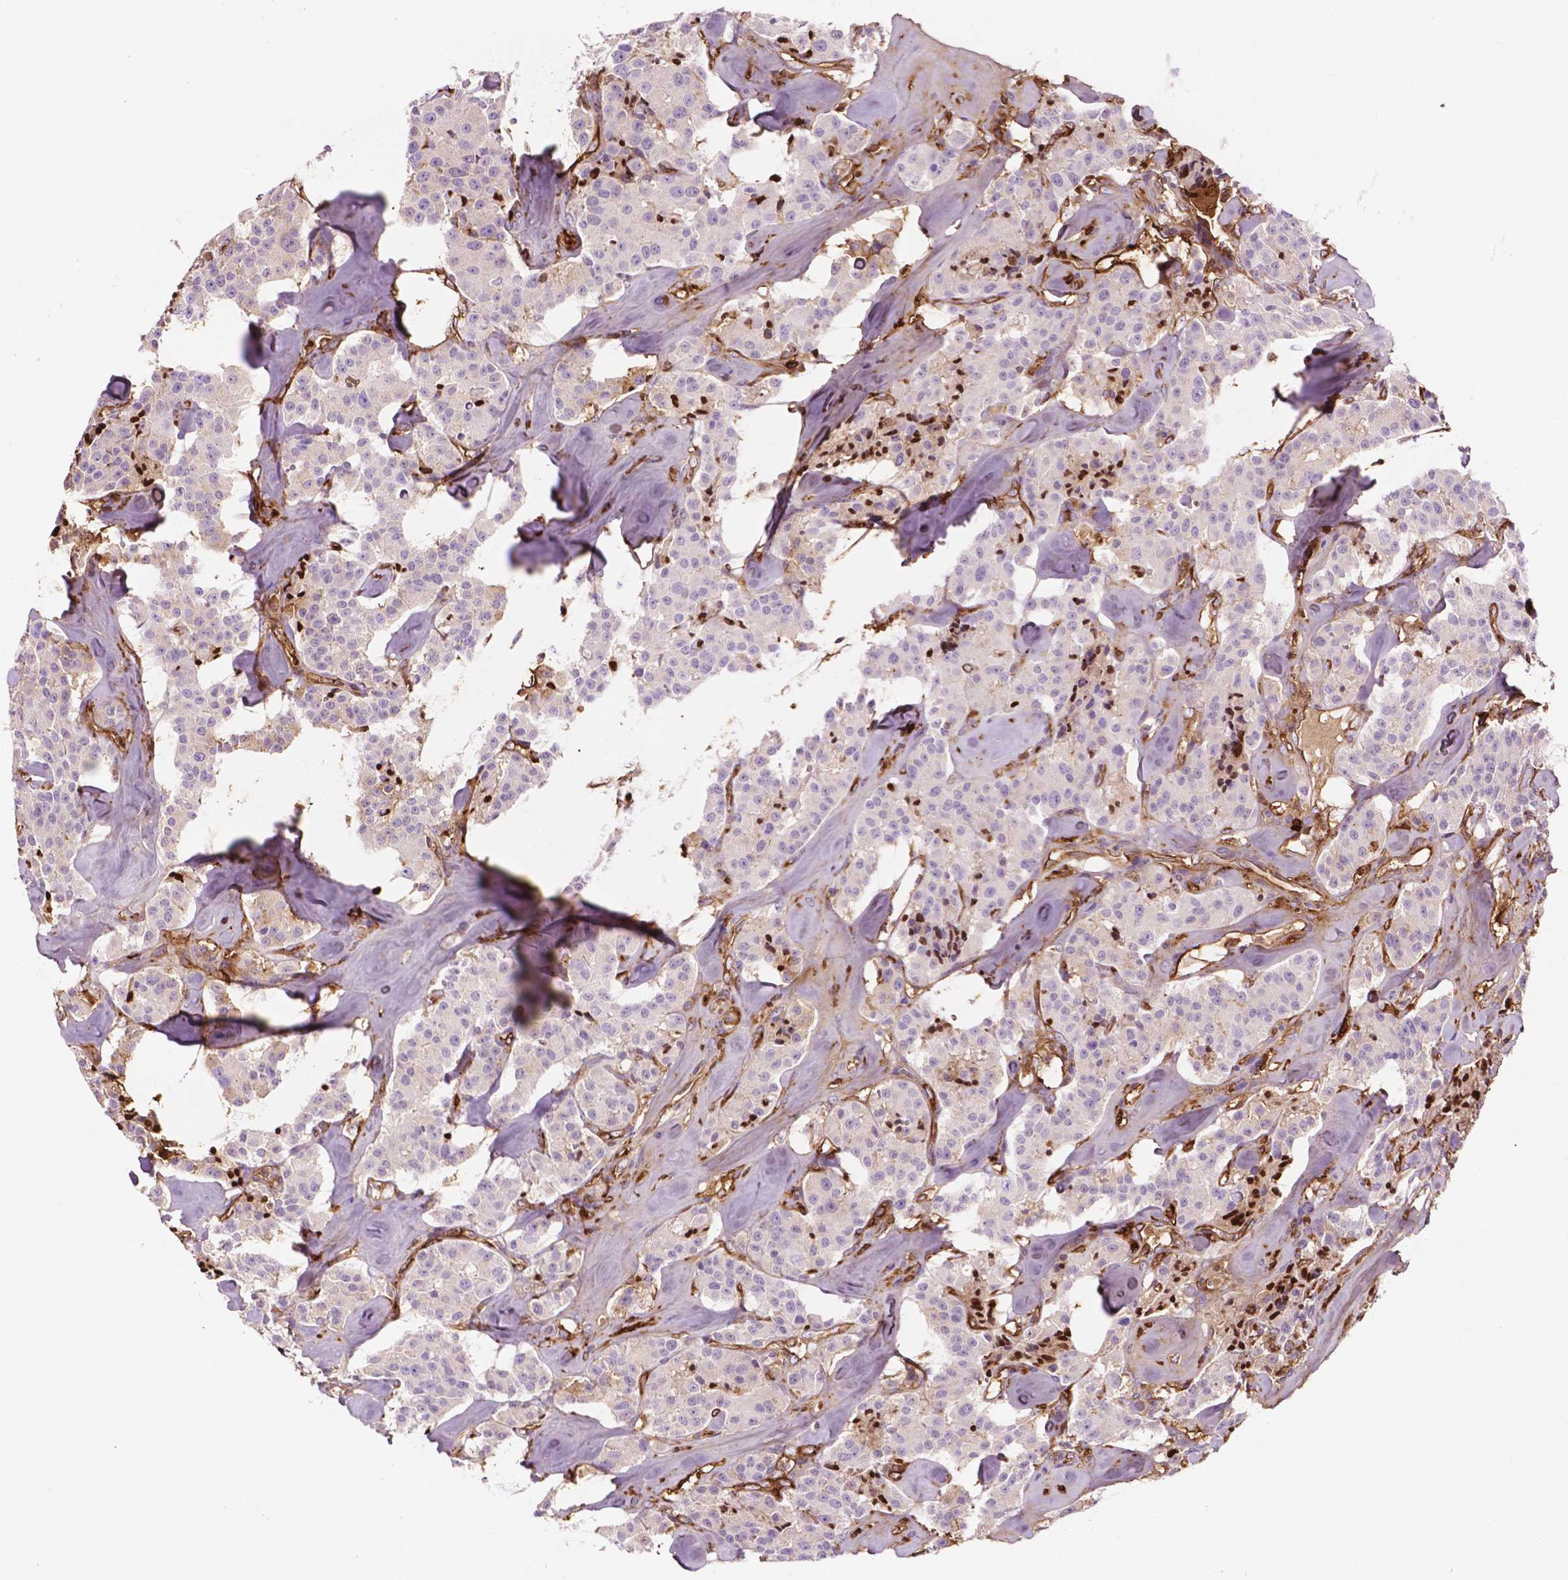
{"staining": {"intensity": "negative", "quantity": "none", "location": "none"}, "tissue": "carcinoid", "cell_type": "Tumor cells", "image_type": "cancer", "snomed": [{"axis": "morphology", "description": "Carcinoid, malignant, NOS"}, {"axis": "topography", "description": "Pancreas"}], "caption": "Immunohistochemistry (IHC) photomicrograph of neoplastic tissue: human malignant carcinoid stained with DAB (3,3'-diaminobenzidine) reveals no significant protein positivity in tumor cells.", "gene": "DCN", "patient": {"sex": "male", "age": 41}}